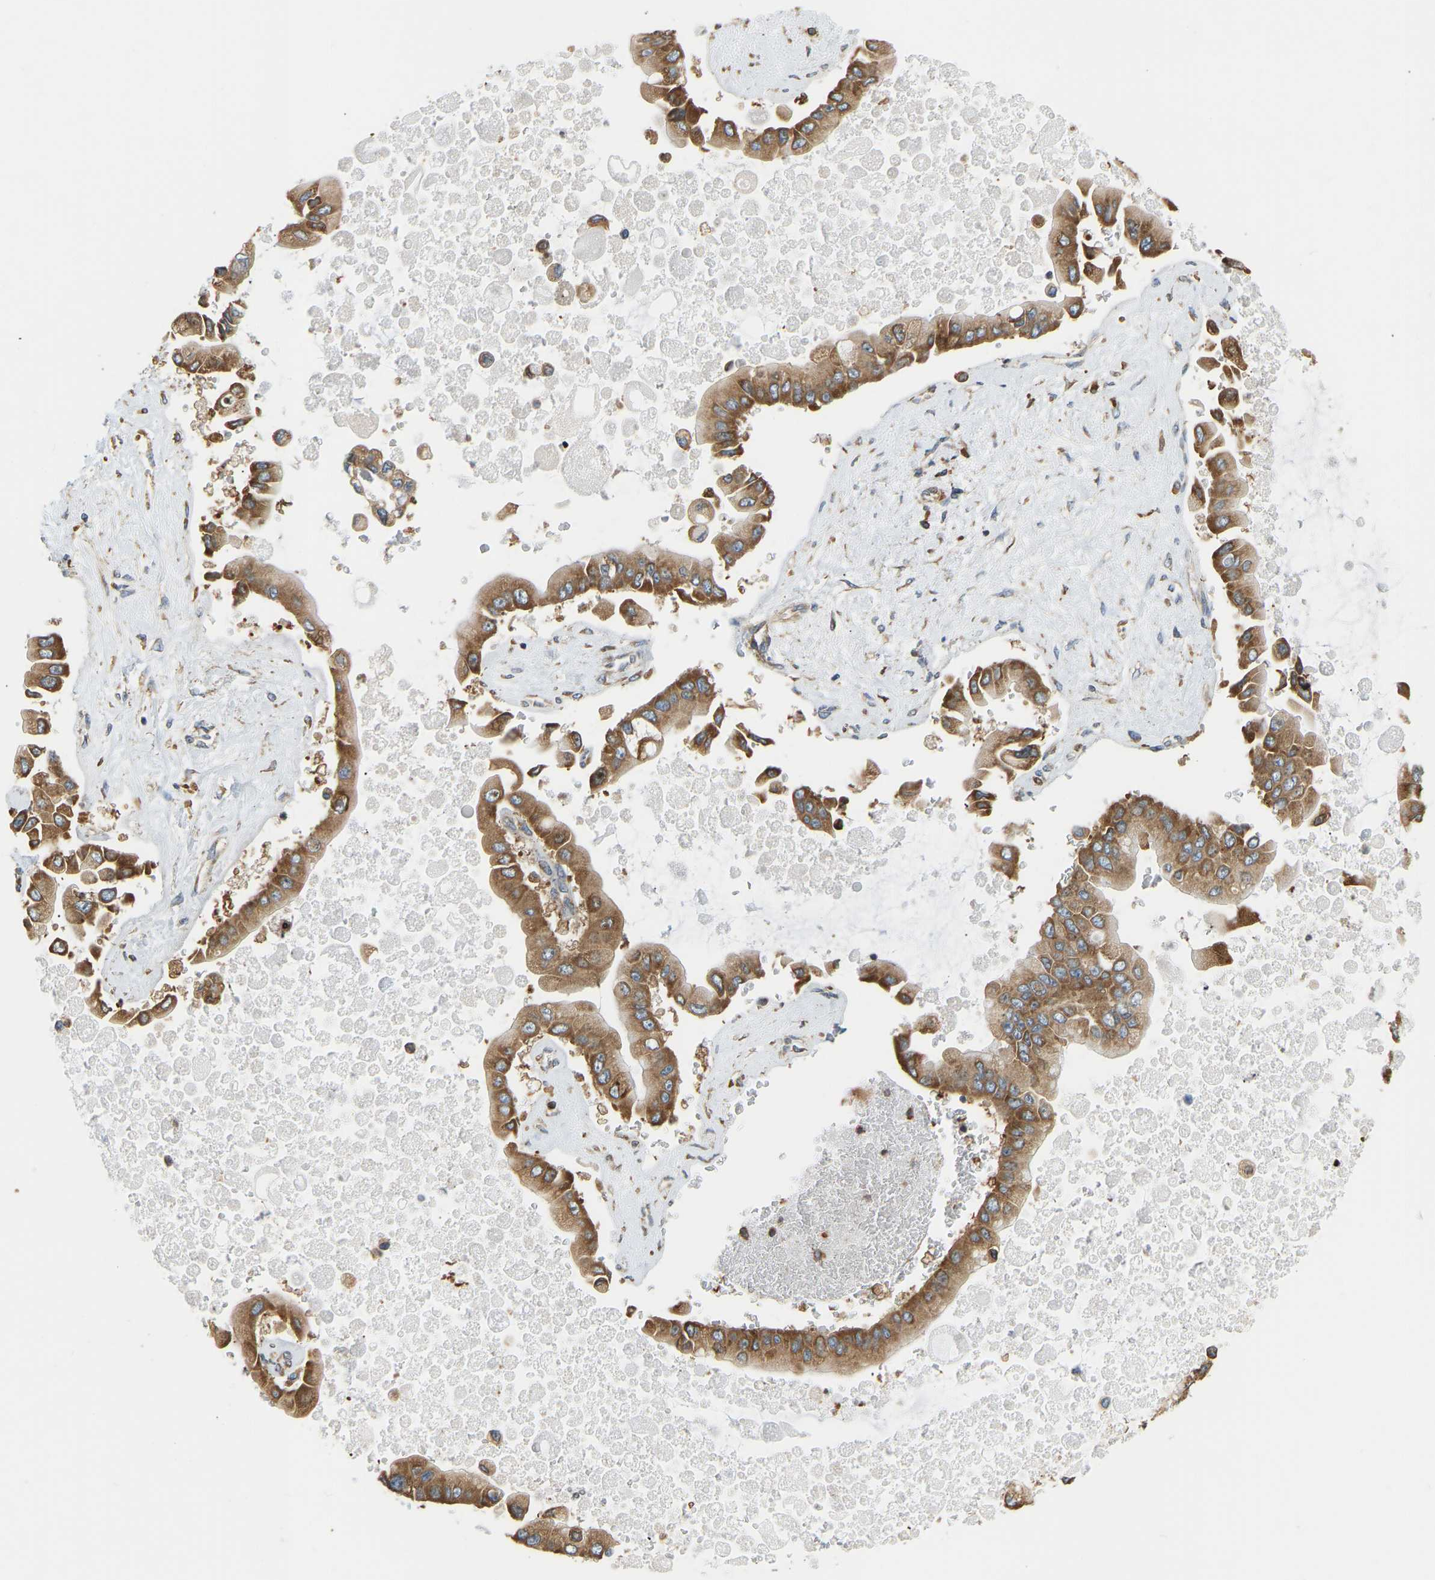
{"staining": {"intensity": "strong", "quantity": ">75%", "location": "cytoplasmic/membranous"}, "tissue": "liver cancer", "cell_type": "Tumor cells", "image_type": "cancer", "snomed": [{"axis": "morphology", "description": "Cholangiocarcinoma"}, {"axis": "topography", "description": "Liver"}], "caption": "The photomicrograph demonstrates staining of cholangiocarcinoma (liver), revealing strong cytoplasmic/membranous protein positivity (brown color) within tumor cells.", "gene": "RPS6KB2", "patient": {"sex": "male", "age": 50}}